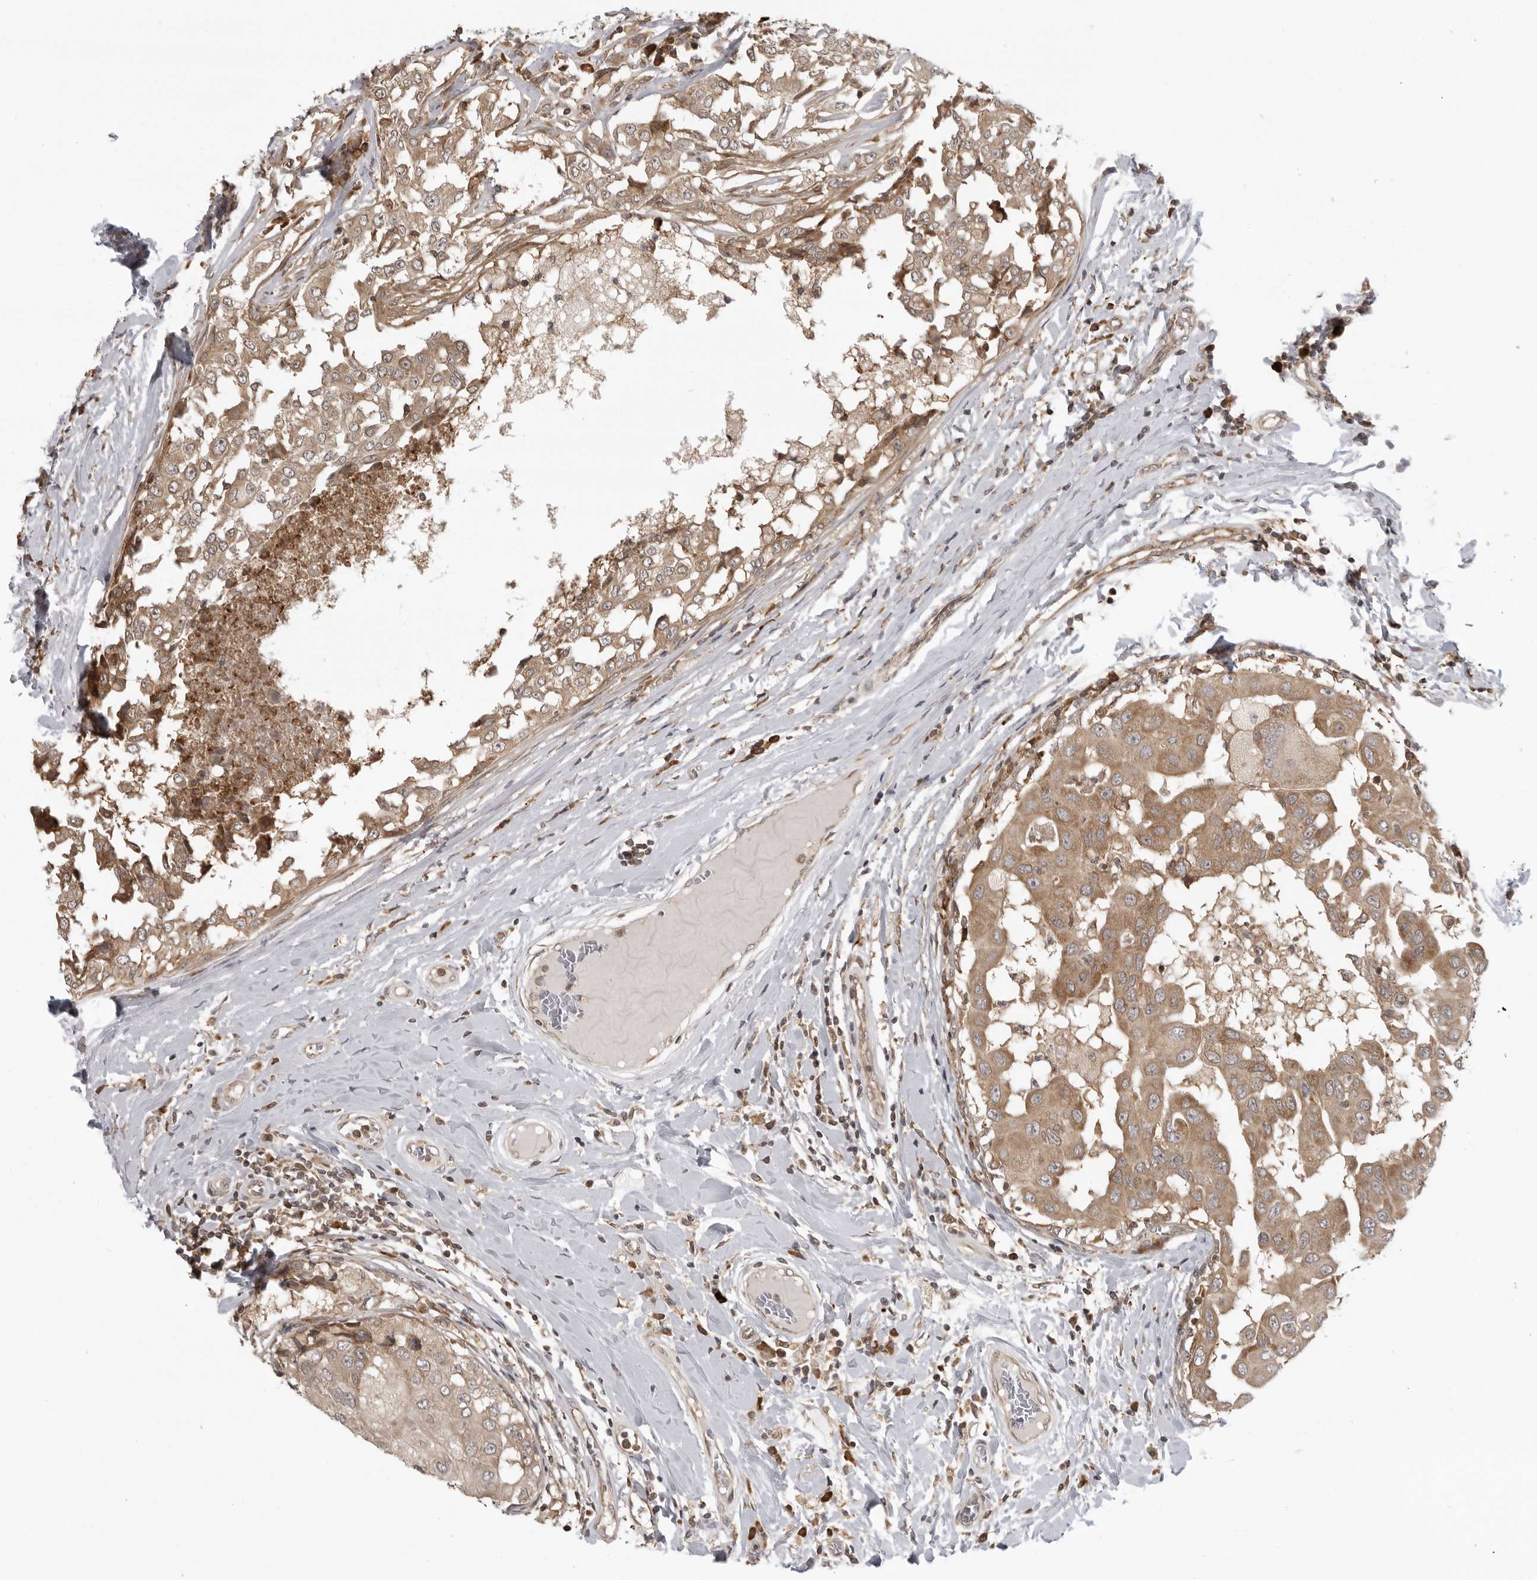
{"staining": {"intensity": "moderate", "quantity": ">75%", "location": "cytoplasmic/membranous"}, "tissue": "breast cancer", "cell_type": "Tumor cells", "image_type": "cancer", "snomed": [{"axis": "morphology", "description": "Duct carcinoma"}, {"axis": "topography", "description": "Breast"}], "caption": "Moderate cytoplasmic/membranous protein staining is appreciated in approximately >75% of tumor cells in breast cancer. The staining was performed using DAB (3,3'-diaminobenzidine), with brown indicating positive protein expression. Nuclei are stained blue with hematoxylin.", "gene": "PRRC2A", "patient": {"sex": "female", "age": 27}}